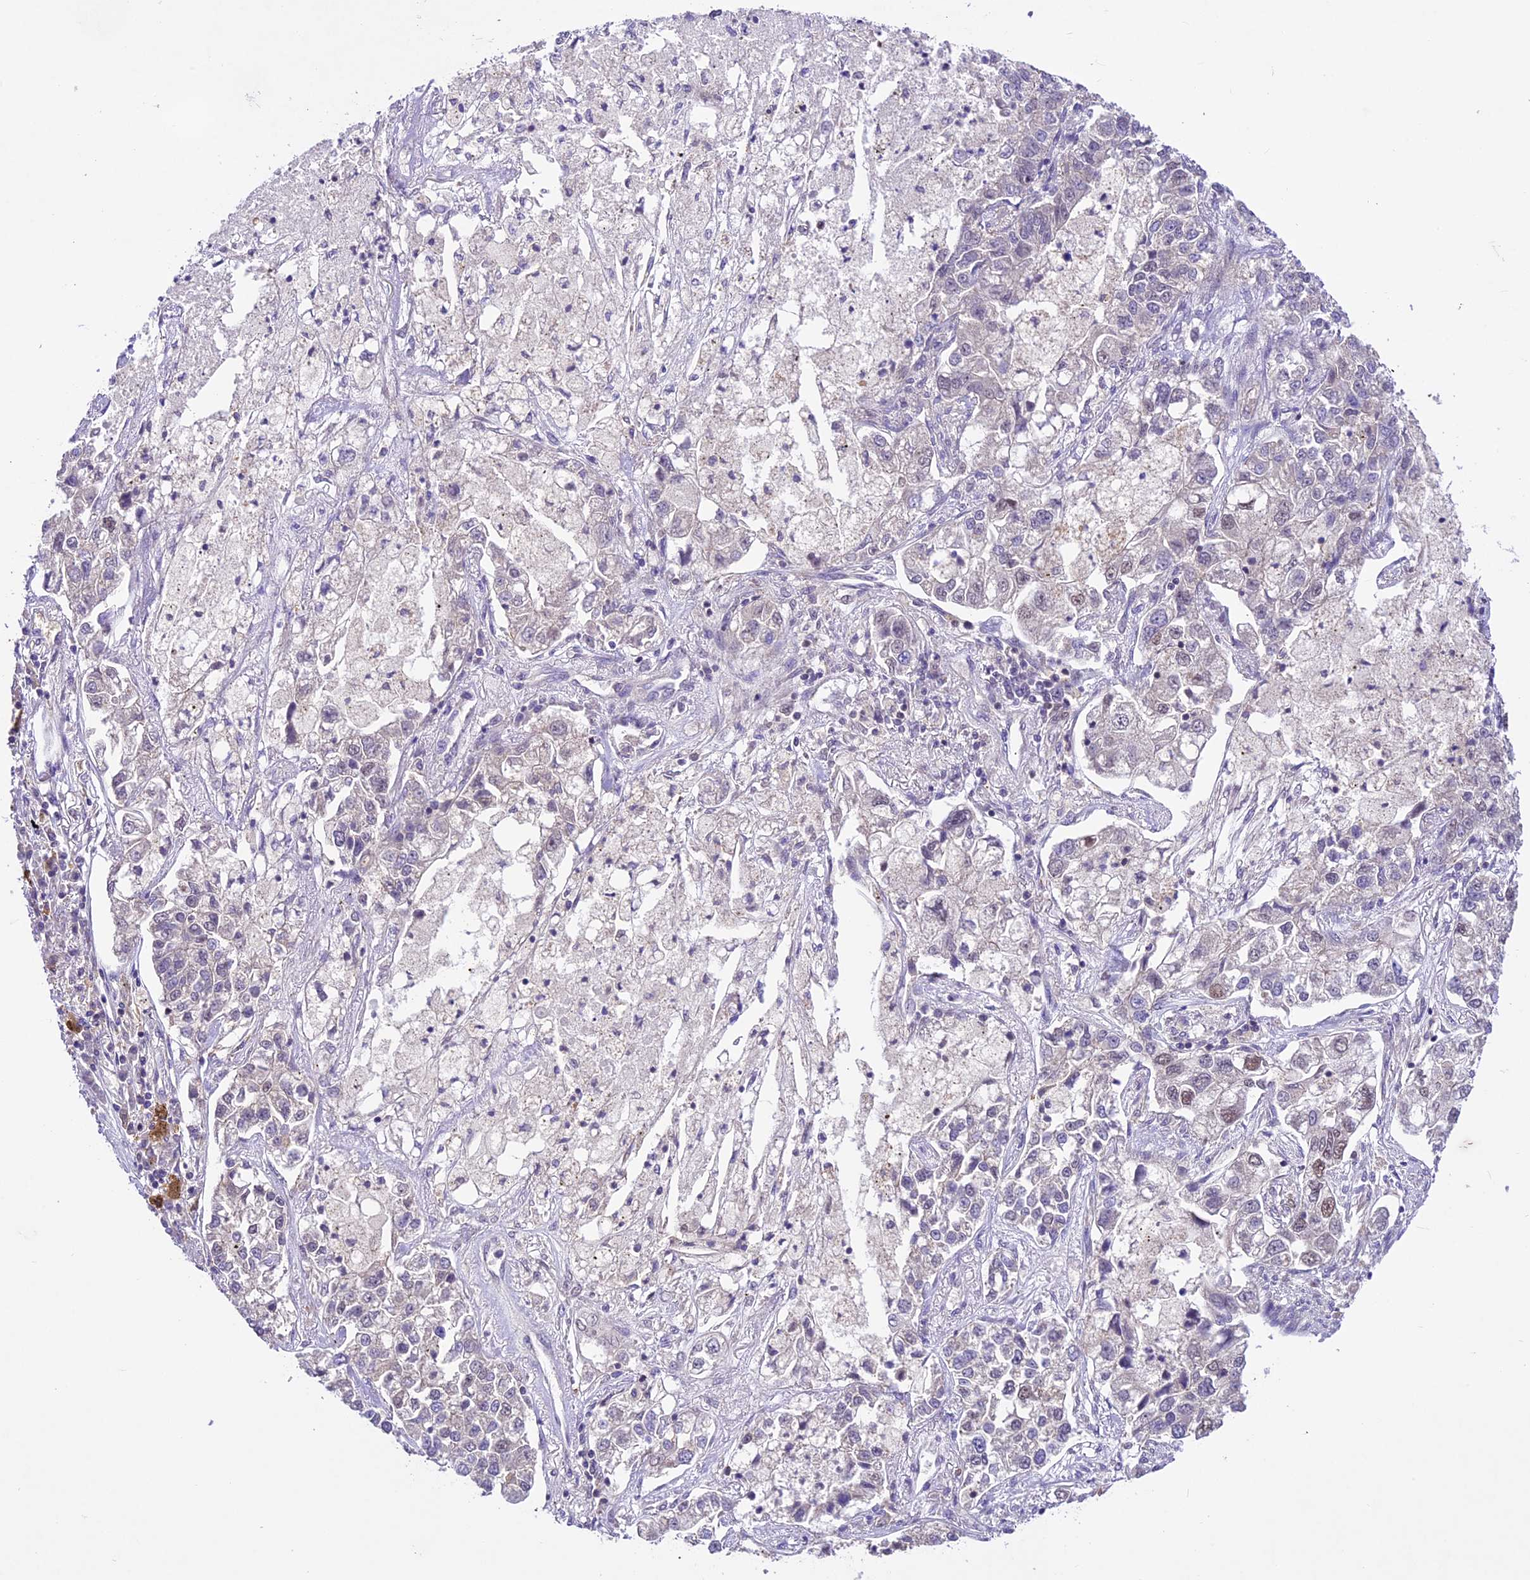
{"staining": {"intensity": "weak", "quantity": "<25%", "location": "nuclear"}, "tissue": "lung cancer", "cell_type": "Tumor cells", "image_type": "cancer", "snomed": [{"axis": "morphology", "description": "Adenocarcinoma, NOS"}, {"axis": "topography", "description": "Lung"}], "caption": "Image shows no significant protein expression in tumor cells of lung adenocarcinoma.", "gene": "SHKBP1", "patient": {"sex": "male", "age": 49}}